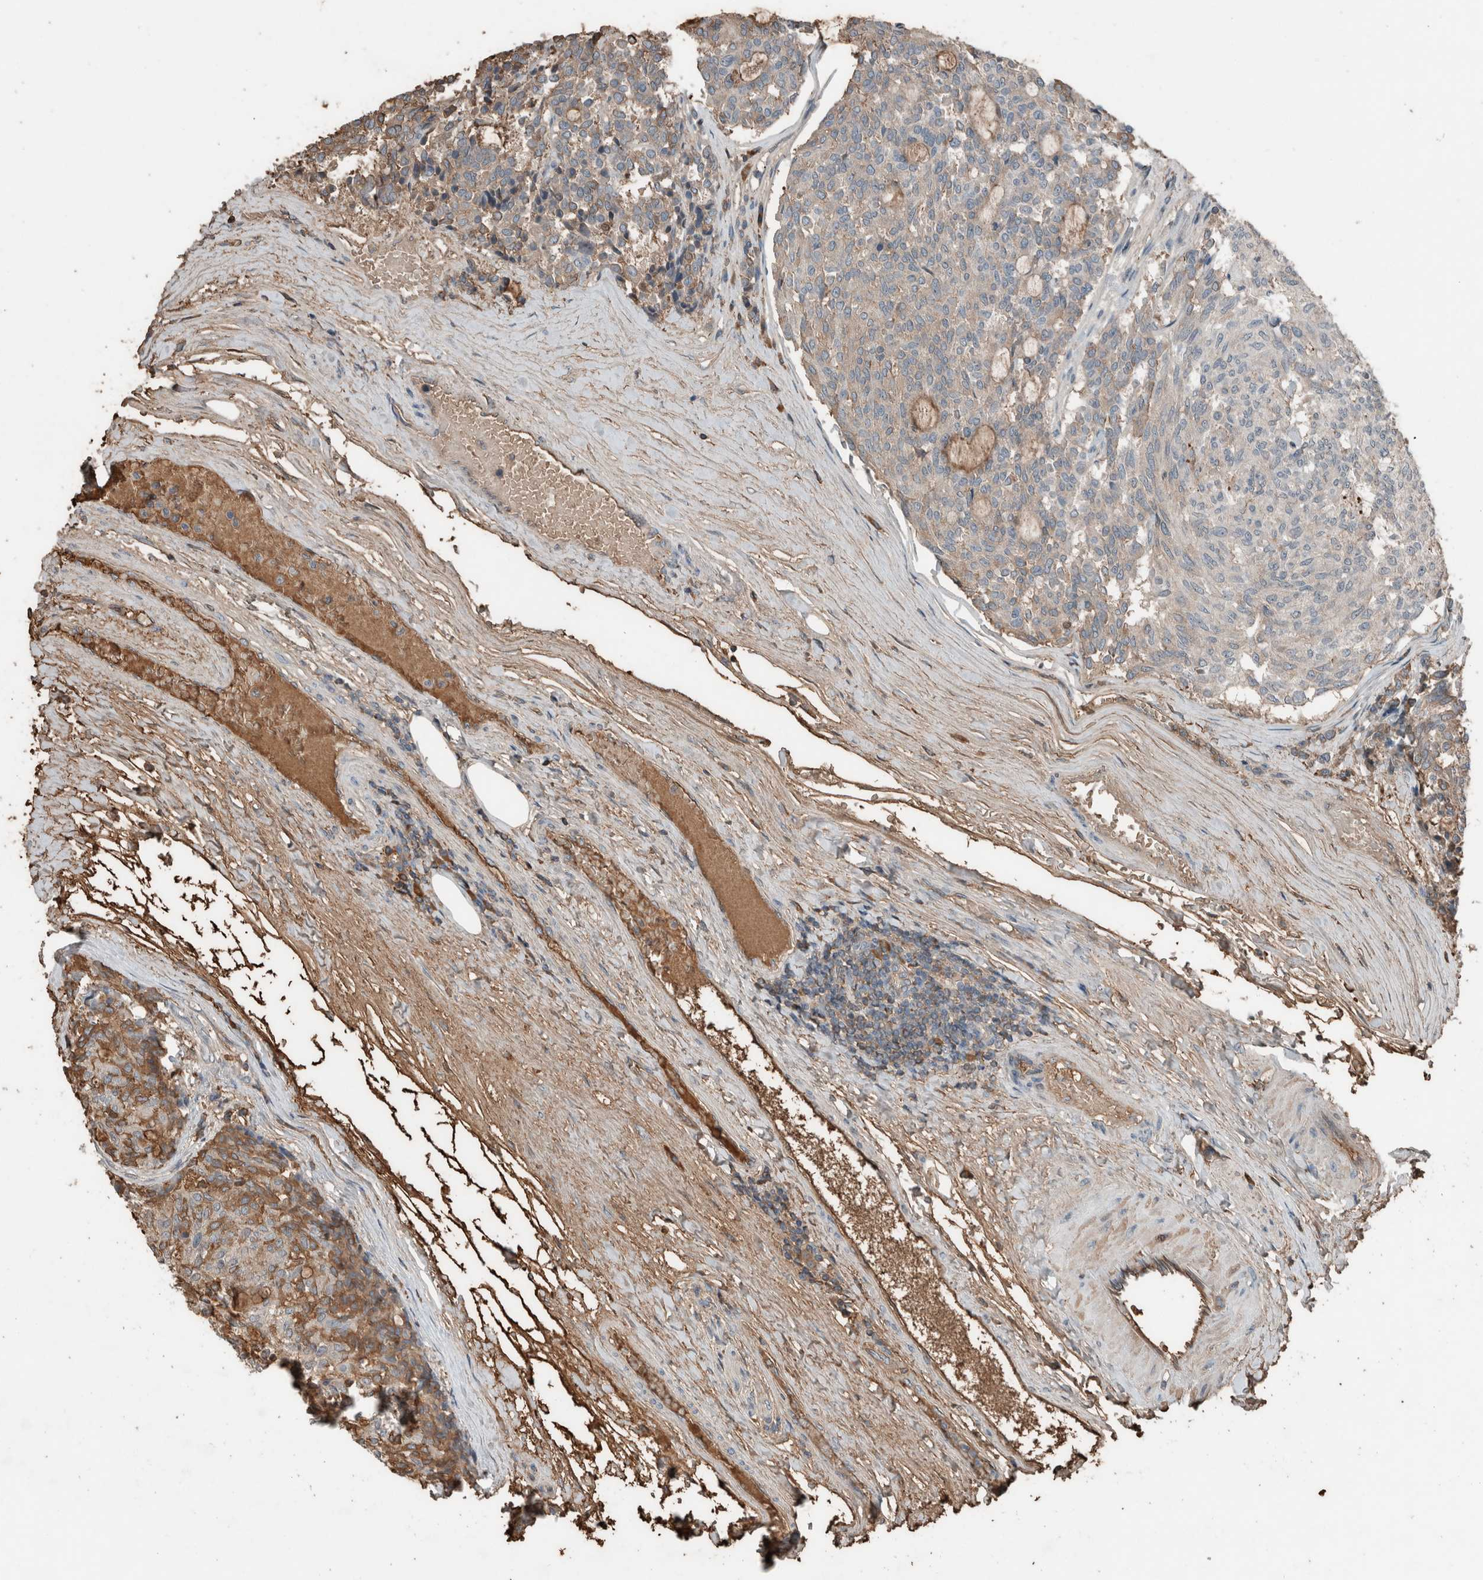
{"staining": {"intensity": "moderate", "quantity": "<25%", "location": "cytoplasmic/membranous"}, "tissue": "carcinoid", "cell_type": "Tumor cells", "image_type": "cancer", "snomed": [{"axis": "morphology", "description": "Carcinoid, malignant, NOS"}, {"axis": "topography", "description": "Pancreas"}], "caption": "This is an image of IHC staining of carcinoid, which shows moderate staining in the cytoplasmic/membranous of tumor cells.", "gene": "USP34", "patient": {"sex": "female", "age": 54}}